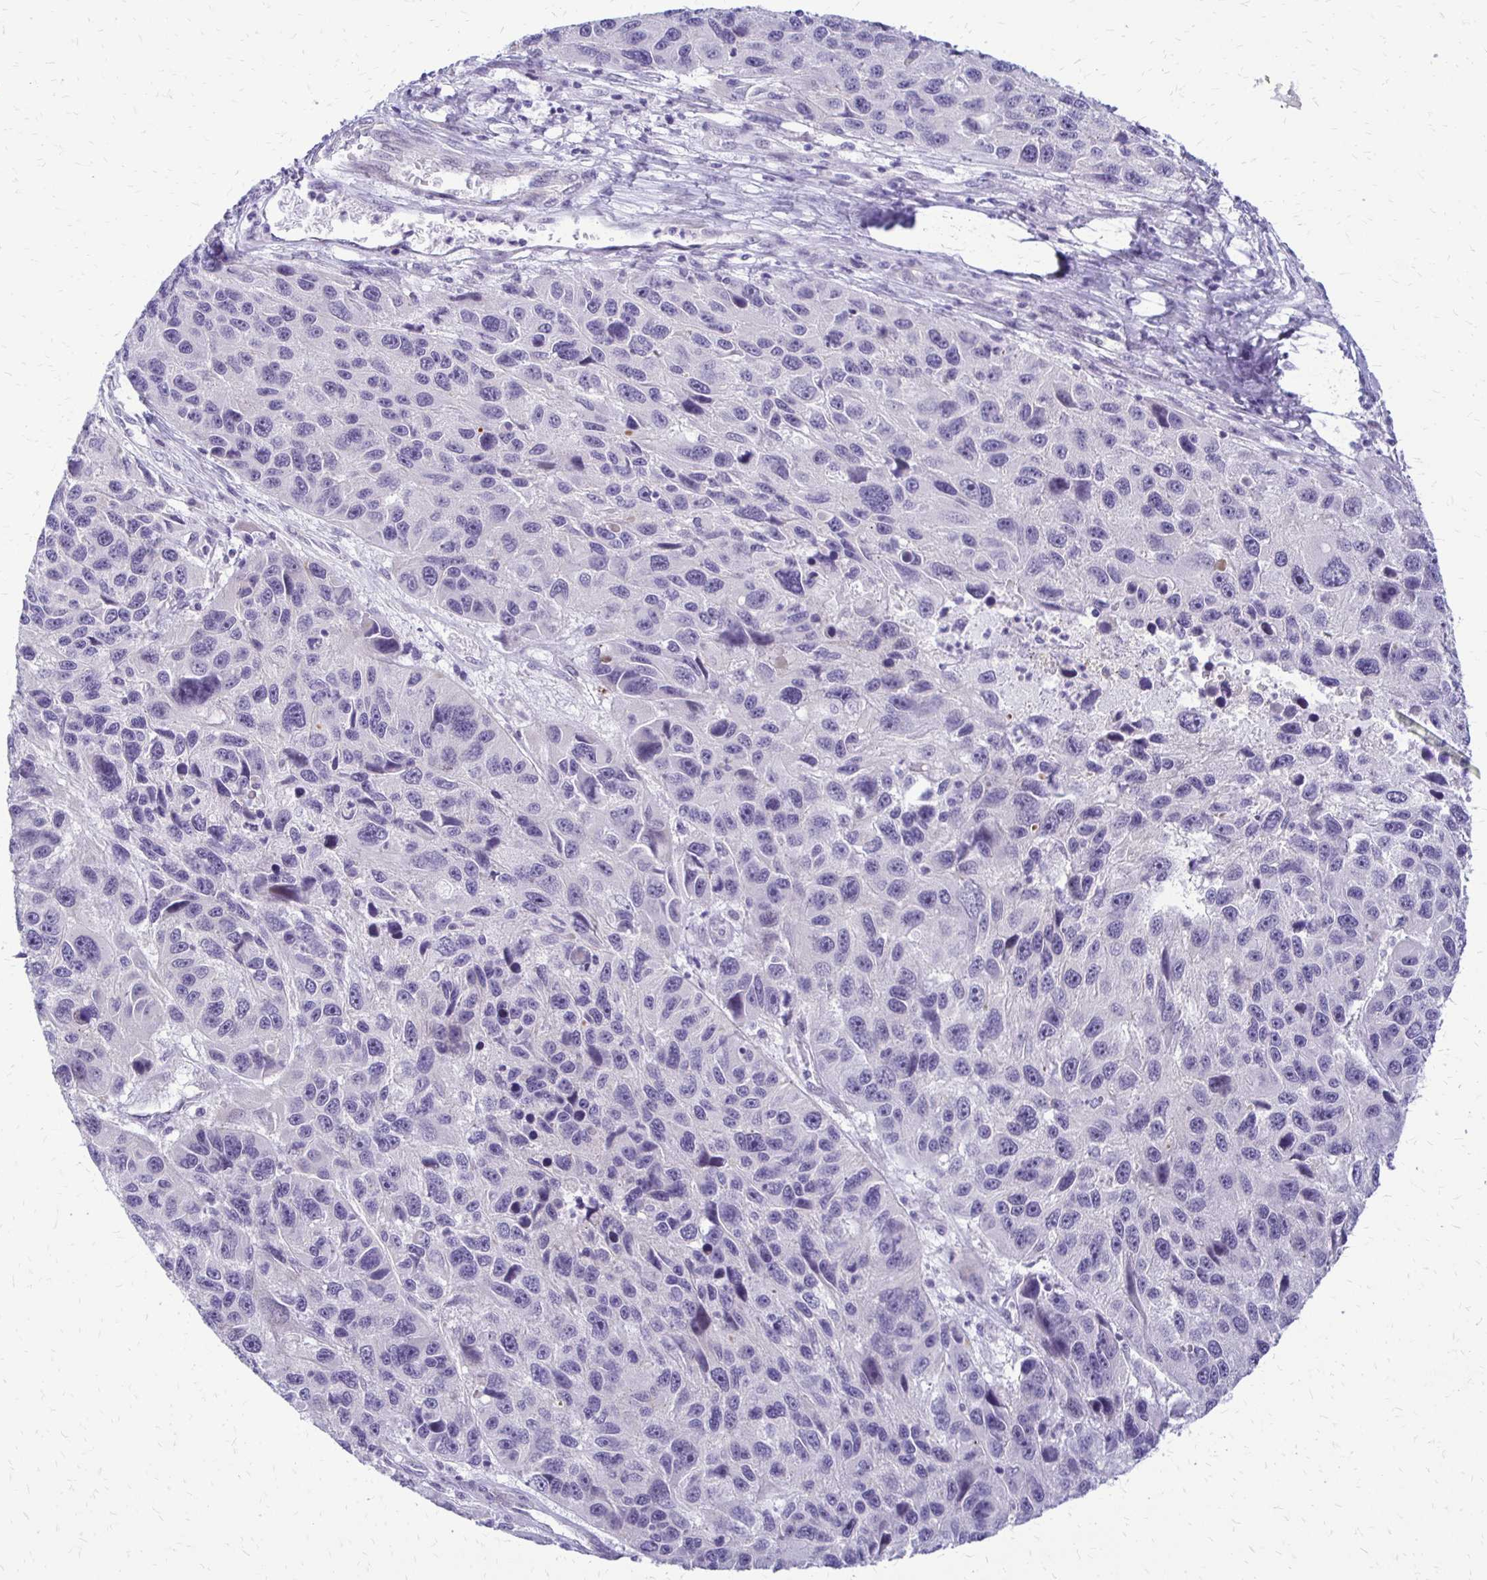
{"staining": {"intensity": "negative", "quantity": "none", "location": "none"}, "tissue": "melanoma", "cell_type": "Tumor cells", "image_type": "cancer", "snomed": [{"axis": "morphology", "description": "Malignant melanoma, NOS"}, {"axis": "topography", "description": "Skin"}], "caption": "Tumor cells are negative for protein expression in human malignant melanoma. (Stains: DAB (3,3'-diaminobenzidine) immunohistochemistry (IHC) with hematoxylin counter stain, Microscopy: brightfield microscopy at high magnification).", "gene": "EPYC", "patient": {"sex": "male", "age": 53}}